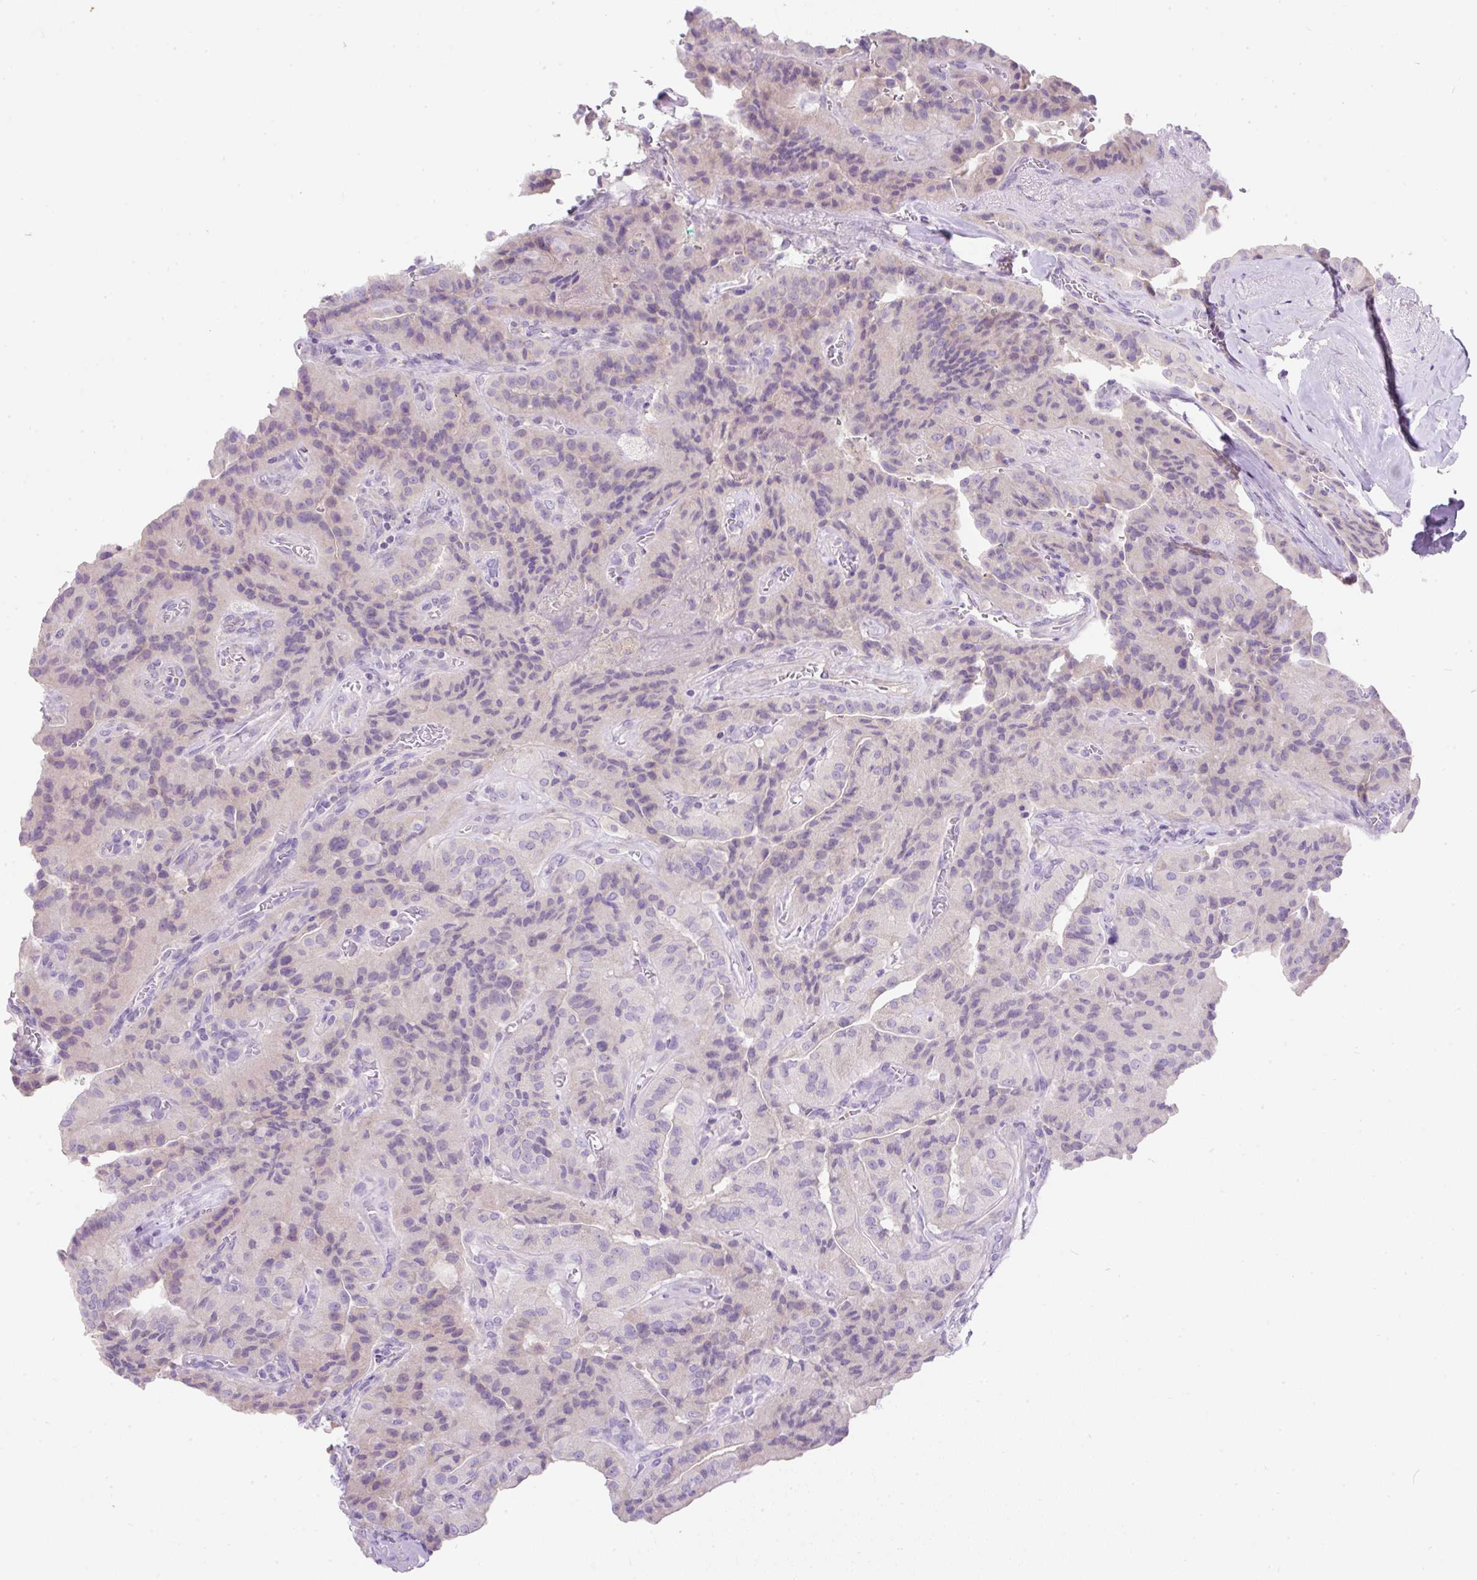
{"staining": {"intensity": "negative", "quantity": "none", "location": "none"}, "tissue": "thyroid cancer", "cell_type": "Tumor cells", "image_type": "cancer", "snomed": [{"axis": "morphology", "description": "Normal tissue, NOS"}, {"axis": "morphology", "description": "Papillary adenocarcinoma, NOS"}, {"axis": "topography", "description": "Thyroid gland"}], "caption": "Immunohistochemistry (IHC) histopathology image of neoplastic tissue: papillary adenocarcinoma (thyroid) stained with DAB (3,3'-diaminobenzidine) displays no significant protein staining in tumor cells.", "gene": "SUSD5", "patient": {"sex": "female", "age": 59}}